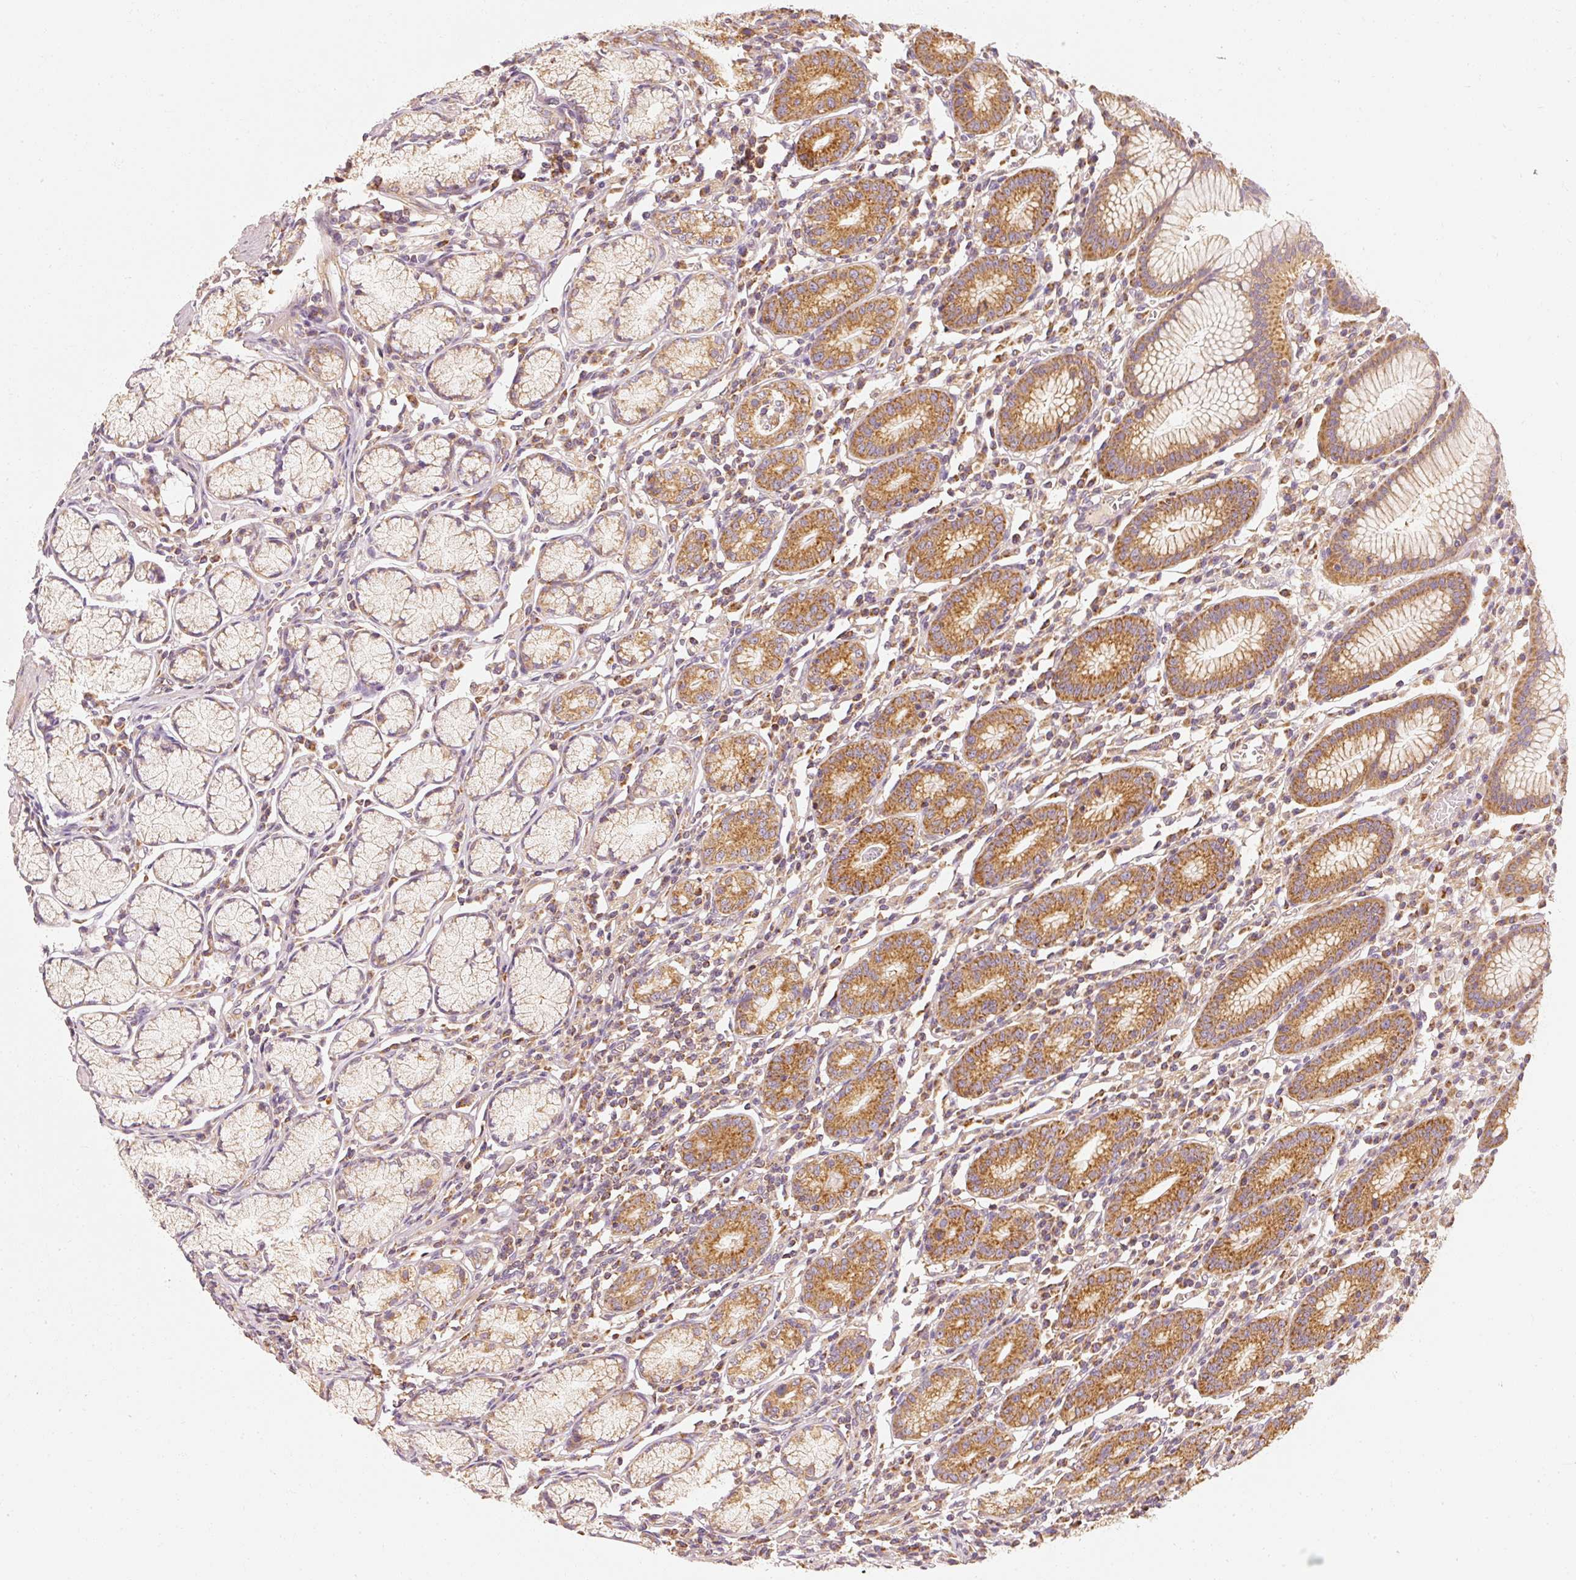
{"staining": {"intensity": "strong", "quantity": ">75%", "location": "cytoplasmic/membranous"}, "tissue": "stomach", "cell_type": "Glandular cells", "image_type": "normal", "snomed": [{"axis": "morphology", "description": "Normal tissue, NOS"}, {"axis": "topography", "description": "Stomach"}], "caption": "Immunohistochemistry (DAB) staining of unremarkable human stomach displays strong cytoplasmic/membranous protein staining in about >75% of glandular cells. The staining was performed using DAB to visualize the protein expression in brown, while the nuclei were stained in blue with hematoxylin (Magnification: 20x).", "gene": "TOMM40", "patient": {"sex": "male", "age": 55}}